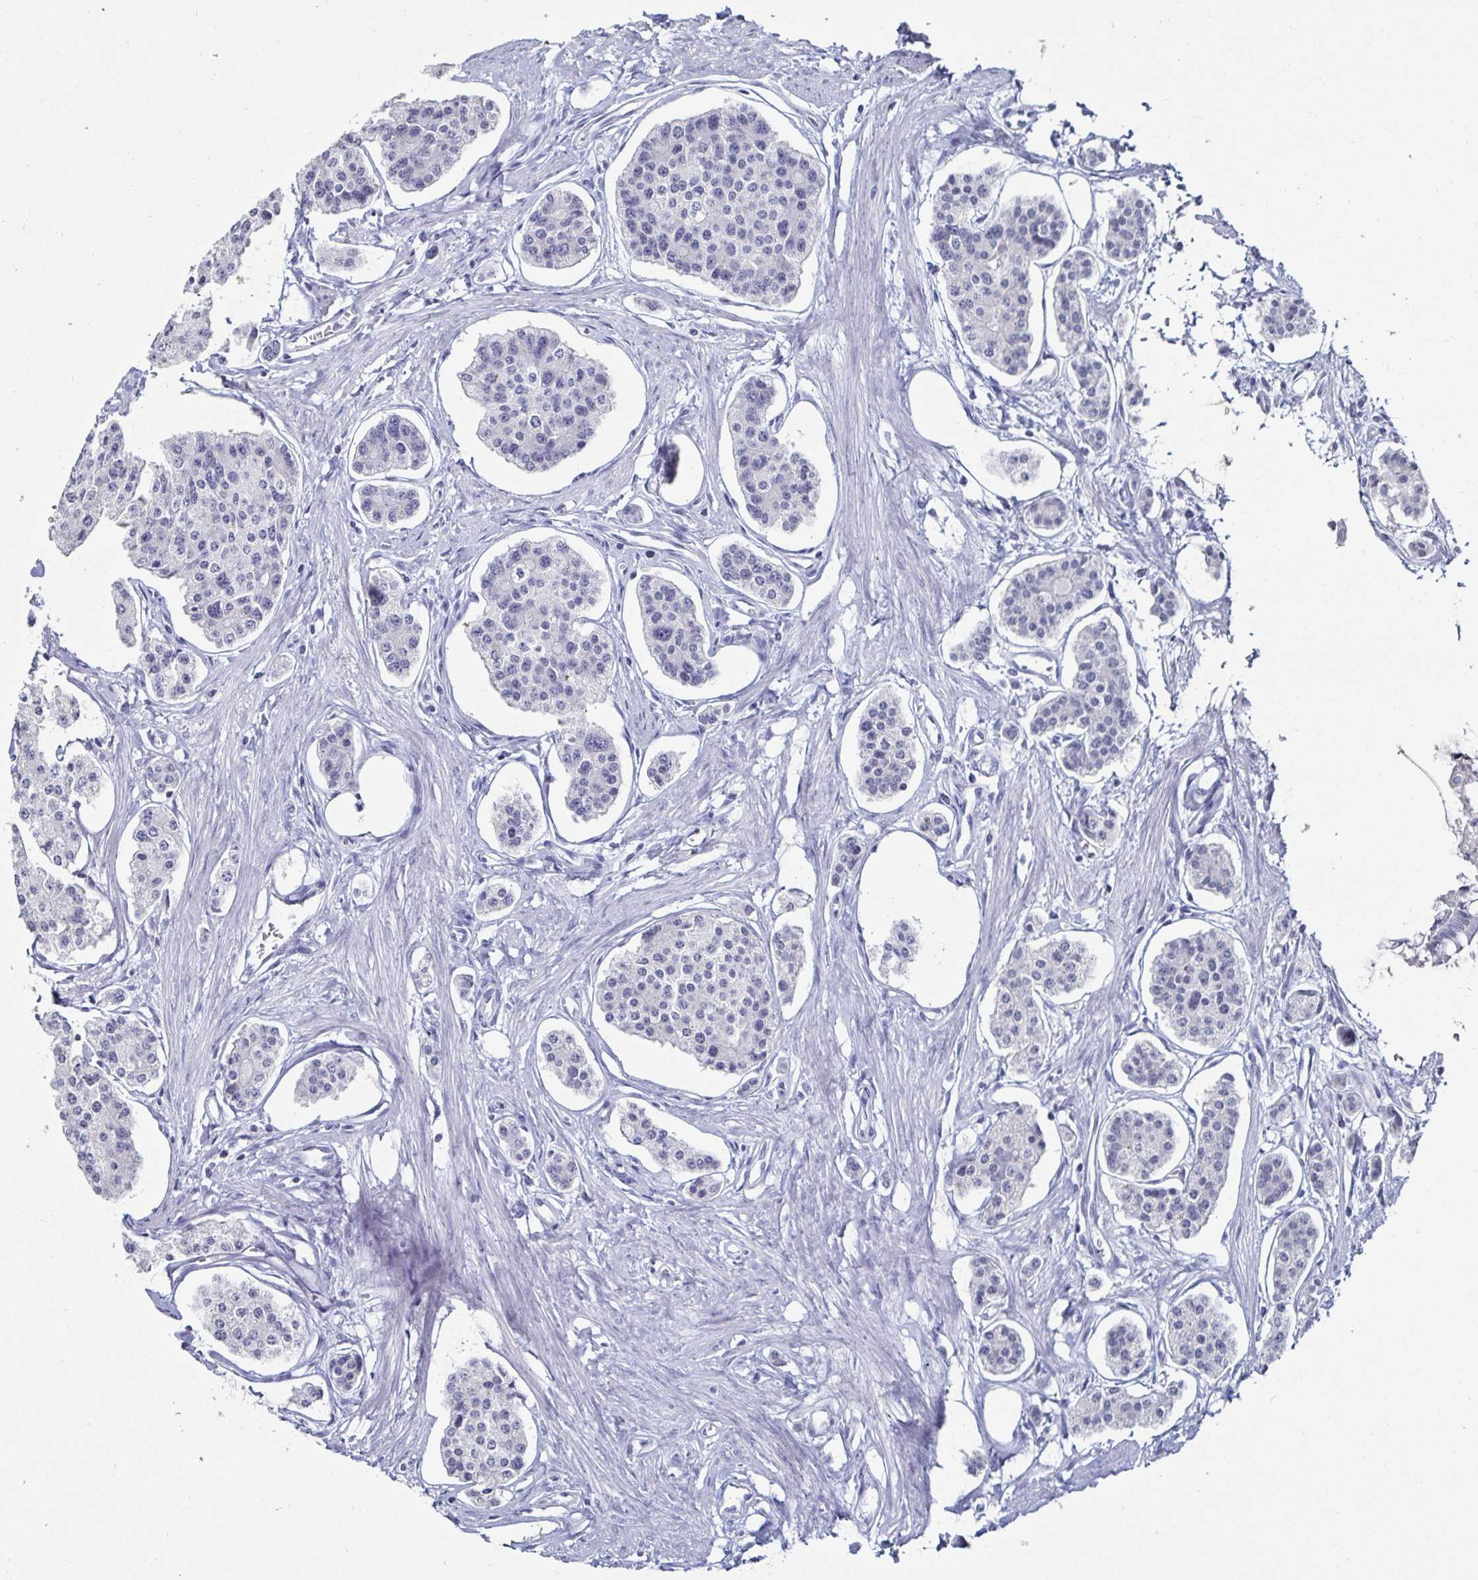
{"staining": {"intensity": "negative", "quantity": "none", "location": "none"}, "tissue": "carcinoid", "cell_type": "Tumor cells", "image_type": "cancer", "snomed": [{"axis": "morphology", "description": "Carcinoid, malignant, NOS"}, {"axis": "topography", "description": "Small intestine"}], "caption": "This histopathology image is of carcinoid stained with immunohistochemistry to label a protein in brown with the nuclei are counter-stained blue. There is no expression in tumor cells.", "gene": "DDX39B", "patient": {"sex": "female", "age": 65}}